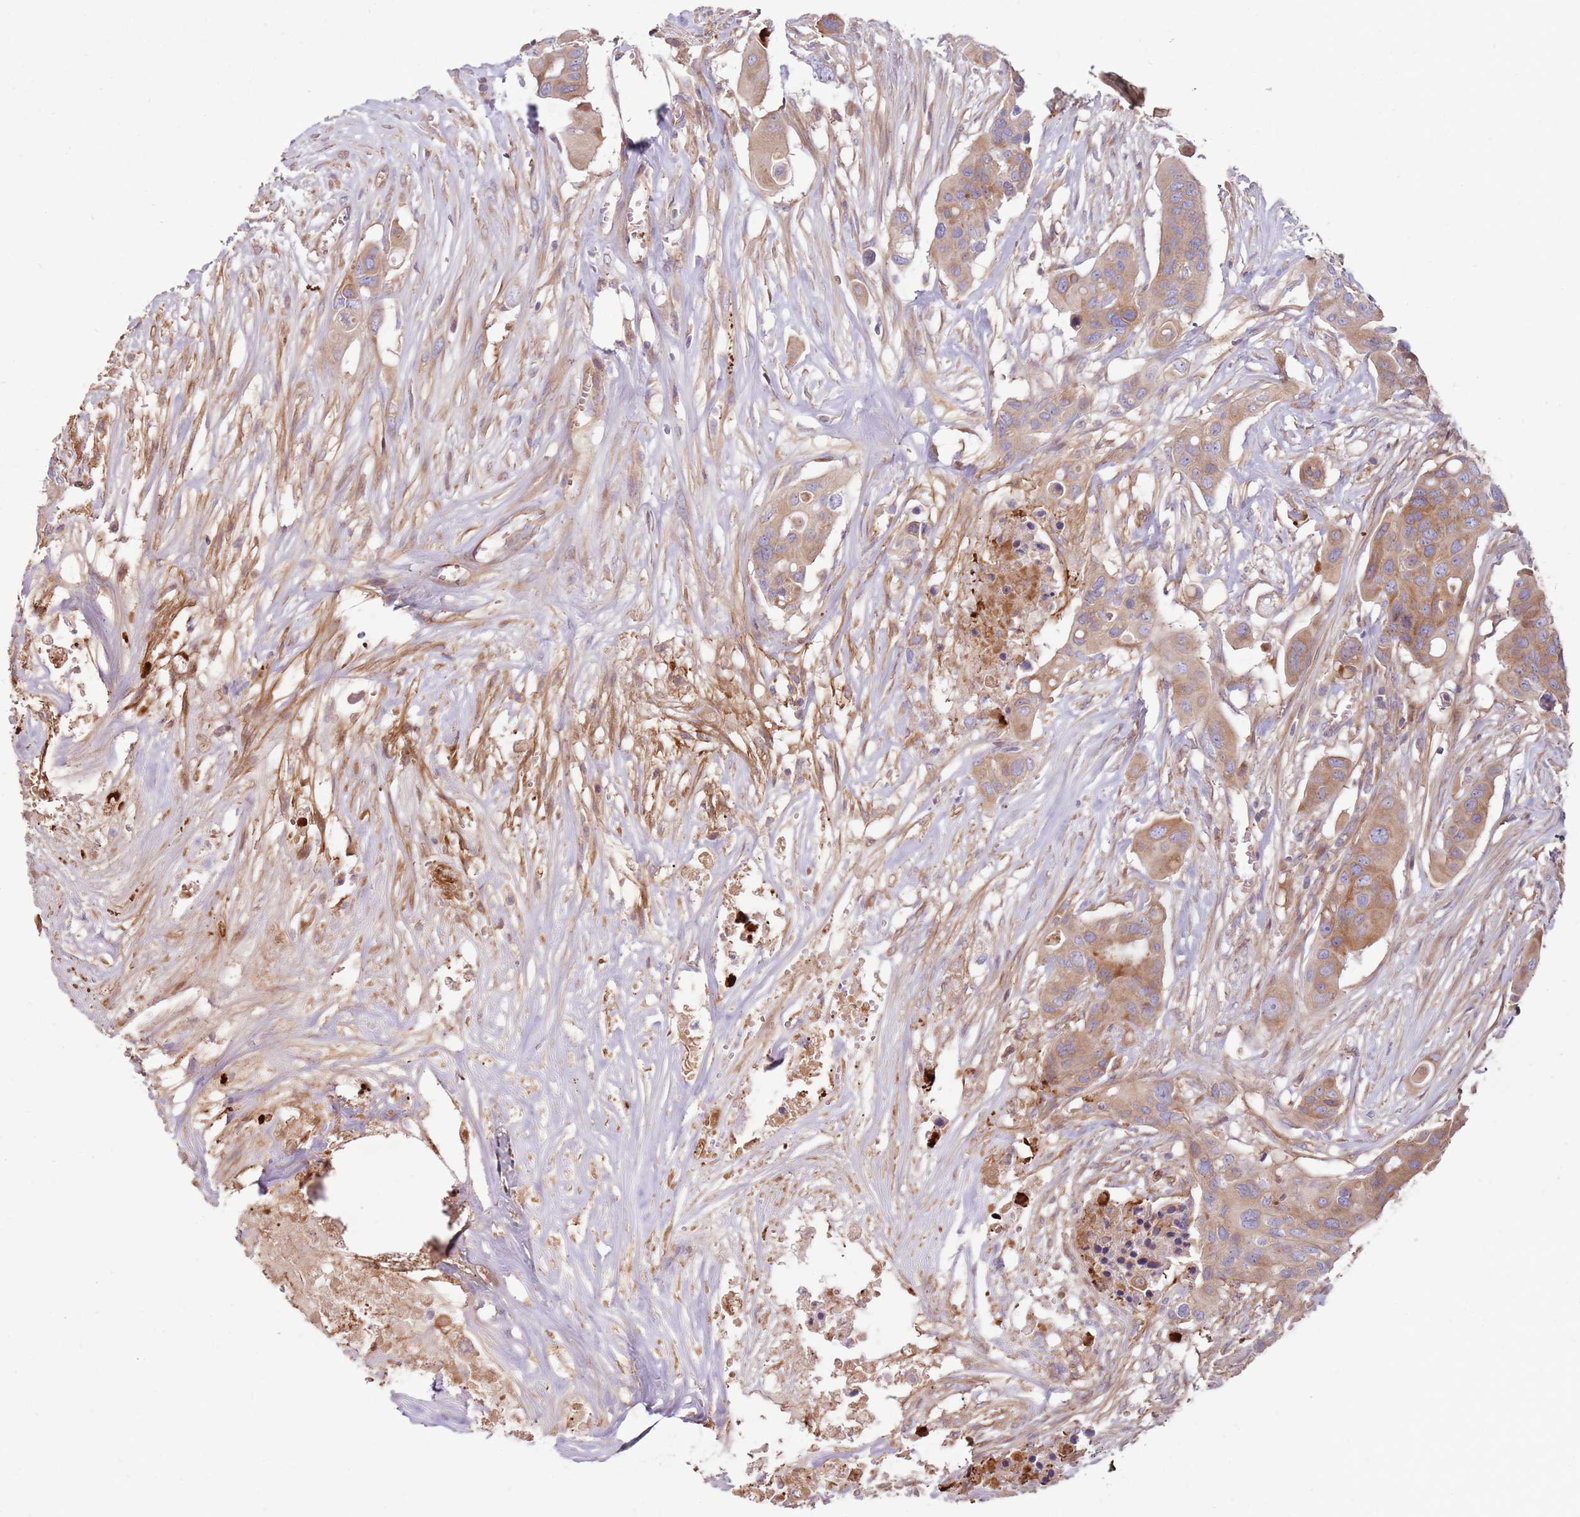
{"staining": {"intensity": "moderate", "quantity": ">75%", "location": "cytoplasmic/membranous"}, "tissue": "colorectal cancer", "cell_type": "Tumor cells", "image_type": "cancer", "snomed": [{"axis": "morphology", "description": "Adenocarcinoma, NOS"}, {"axis": "topography", "description": "Colon"}], "caption": "Colorectal adenocarcinoma was stained to show a protein in brown. There is medium levels of moderate cytoplasmic/membranous positivity in about >75% of tumor cells.", "gene": "EMC1", "patient": {"sex": "male", "age": 77}}